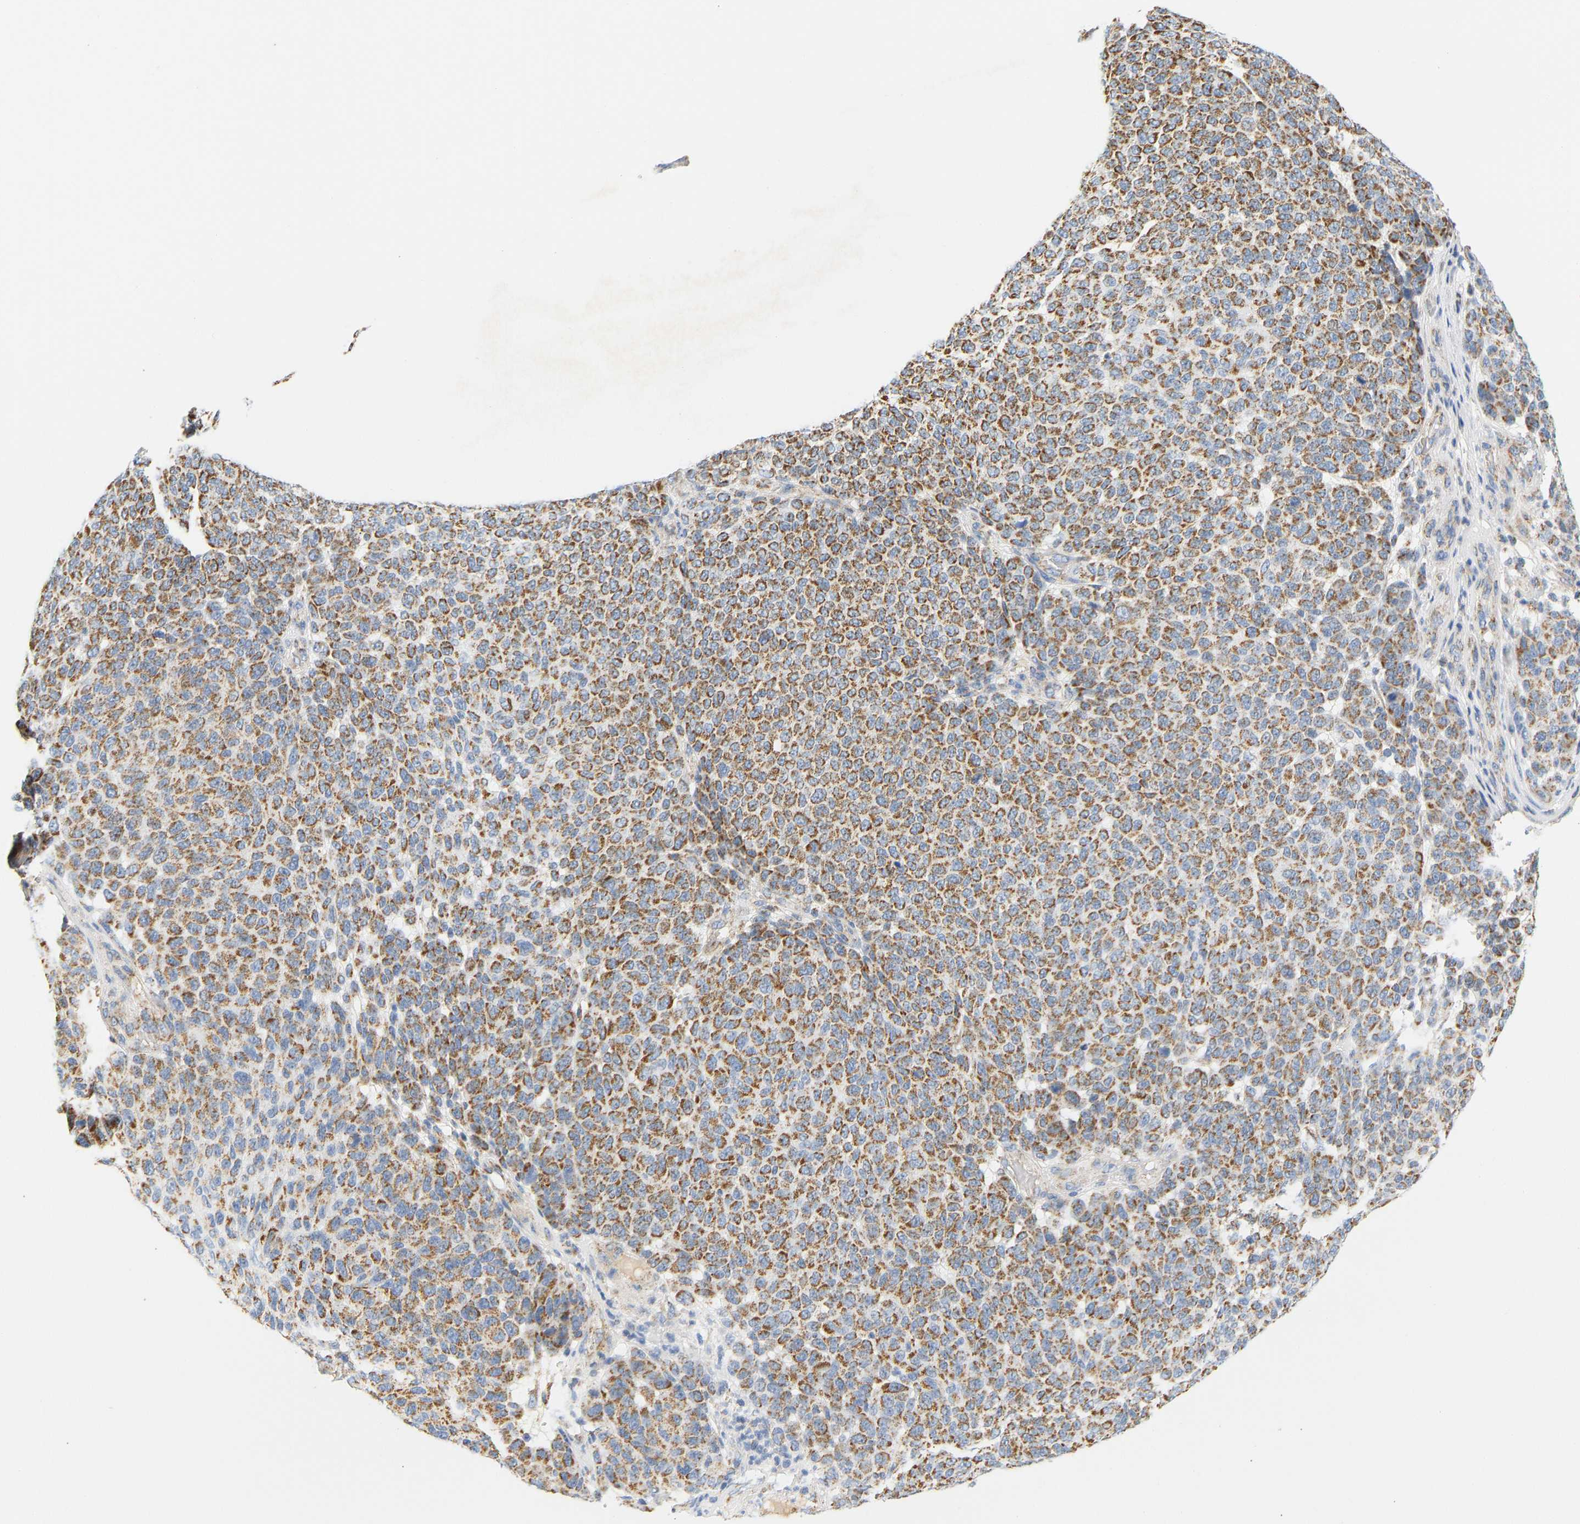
{"staining": {"intensity": "moderate", "quantity": ">75%", "location": "cytoplasmic/membranous"}, "tissue": "melanoma", "cell_type": "Tumor cells", "image_type": "cancer", "snomed": [{"axis": "morphology", "description": "Malignant melanoma, NOS"}, {"axis": "topography", "description": "Skin"}], "caption": "About >75% of tumor cells in malignant melanoma display moderate cytoplasmic/membranous protein positivity as visualized by brown immunohistochemical staining.", "gene": "GRPEL2", "patient": {"sex": "male", "age": 59}}